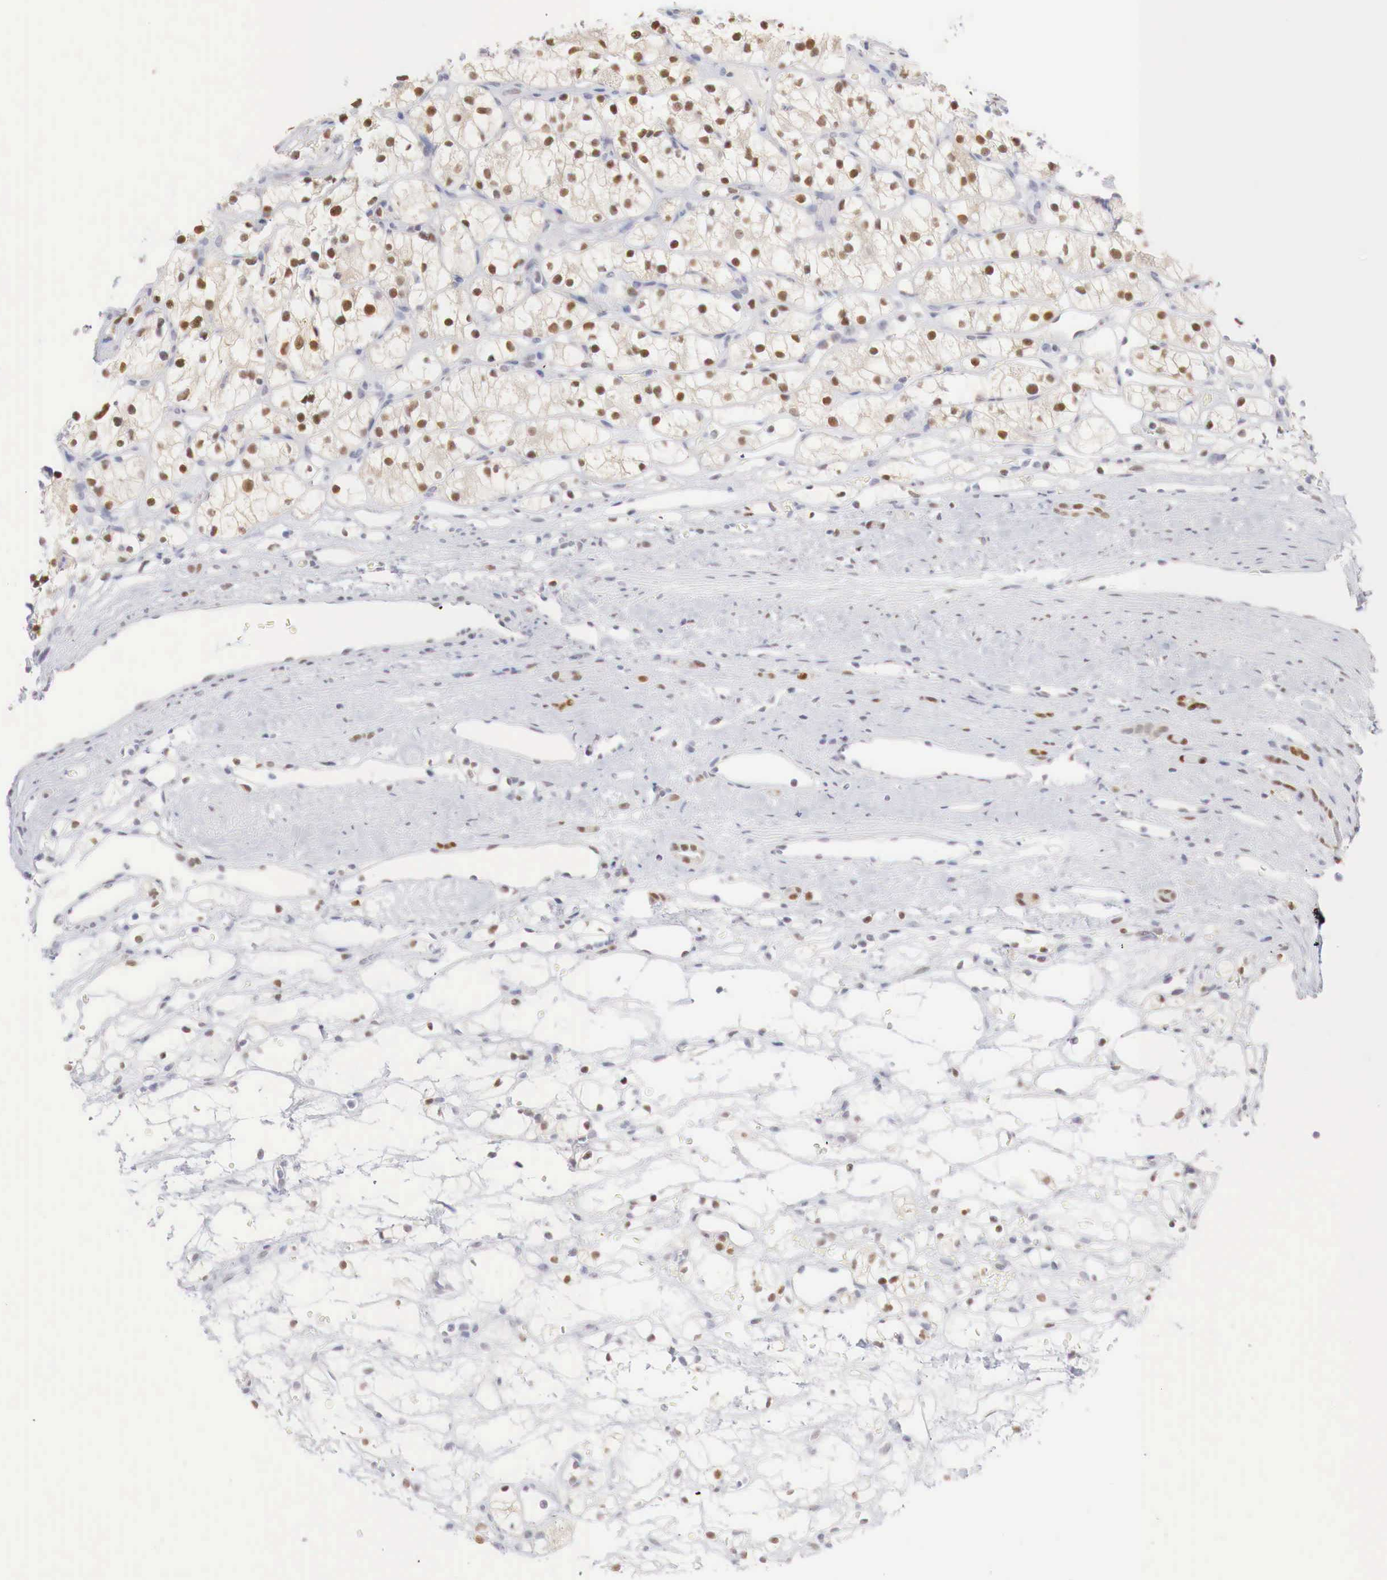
{"staining": {"intensity": "moderate", "quantity": ">75%", "location": "nuclear"}, "tissue": "renal cancer", "cell_type": "Tumor cells", "image_type": "cancer", "snomed": [{"axis": "morphology", "description": "Adenocarcinoma, NOS"}, {"axis": "topography", "description": "Kidney"}], "caption": "Immunohistochemical staining of human renal cancer demonstrates medium levels of moderate nuclear staining in approximately >75% of tumor cells.", "gene": "FOXP2", "patient": {"sex": "female", "age": 60}}